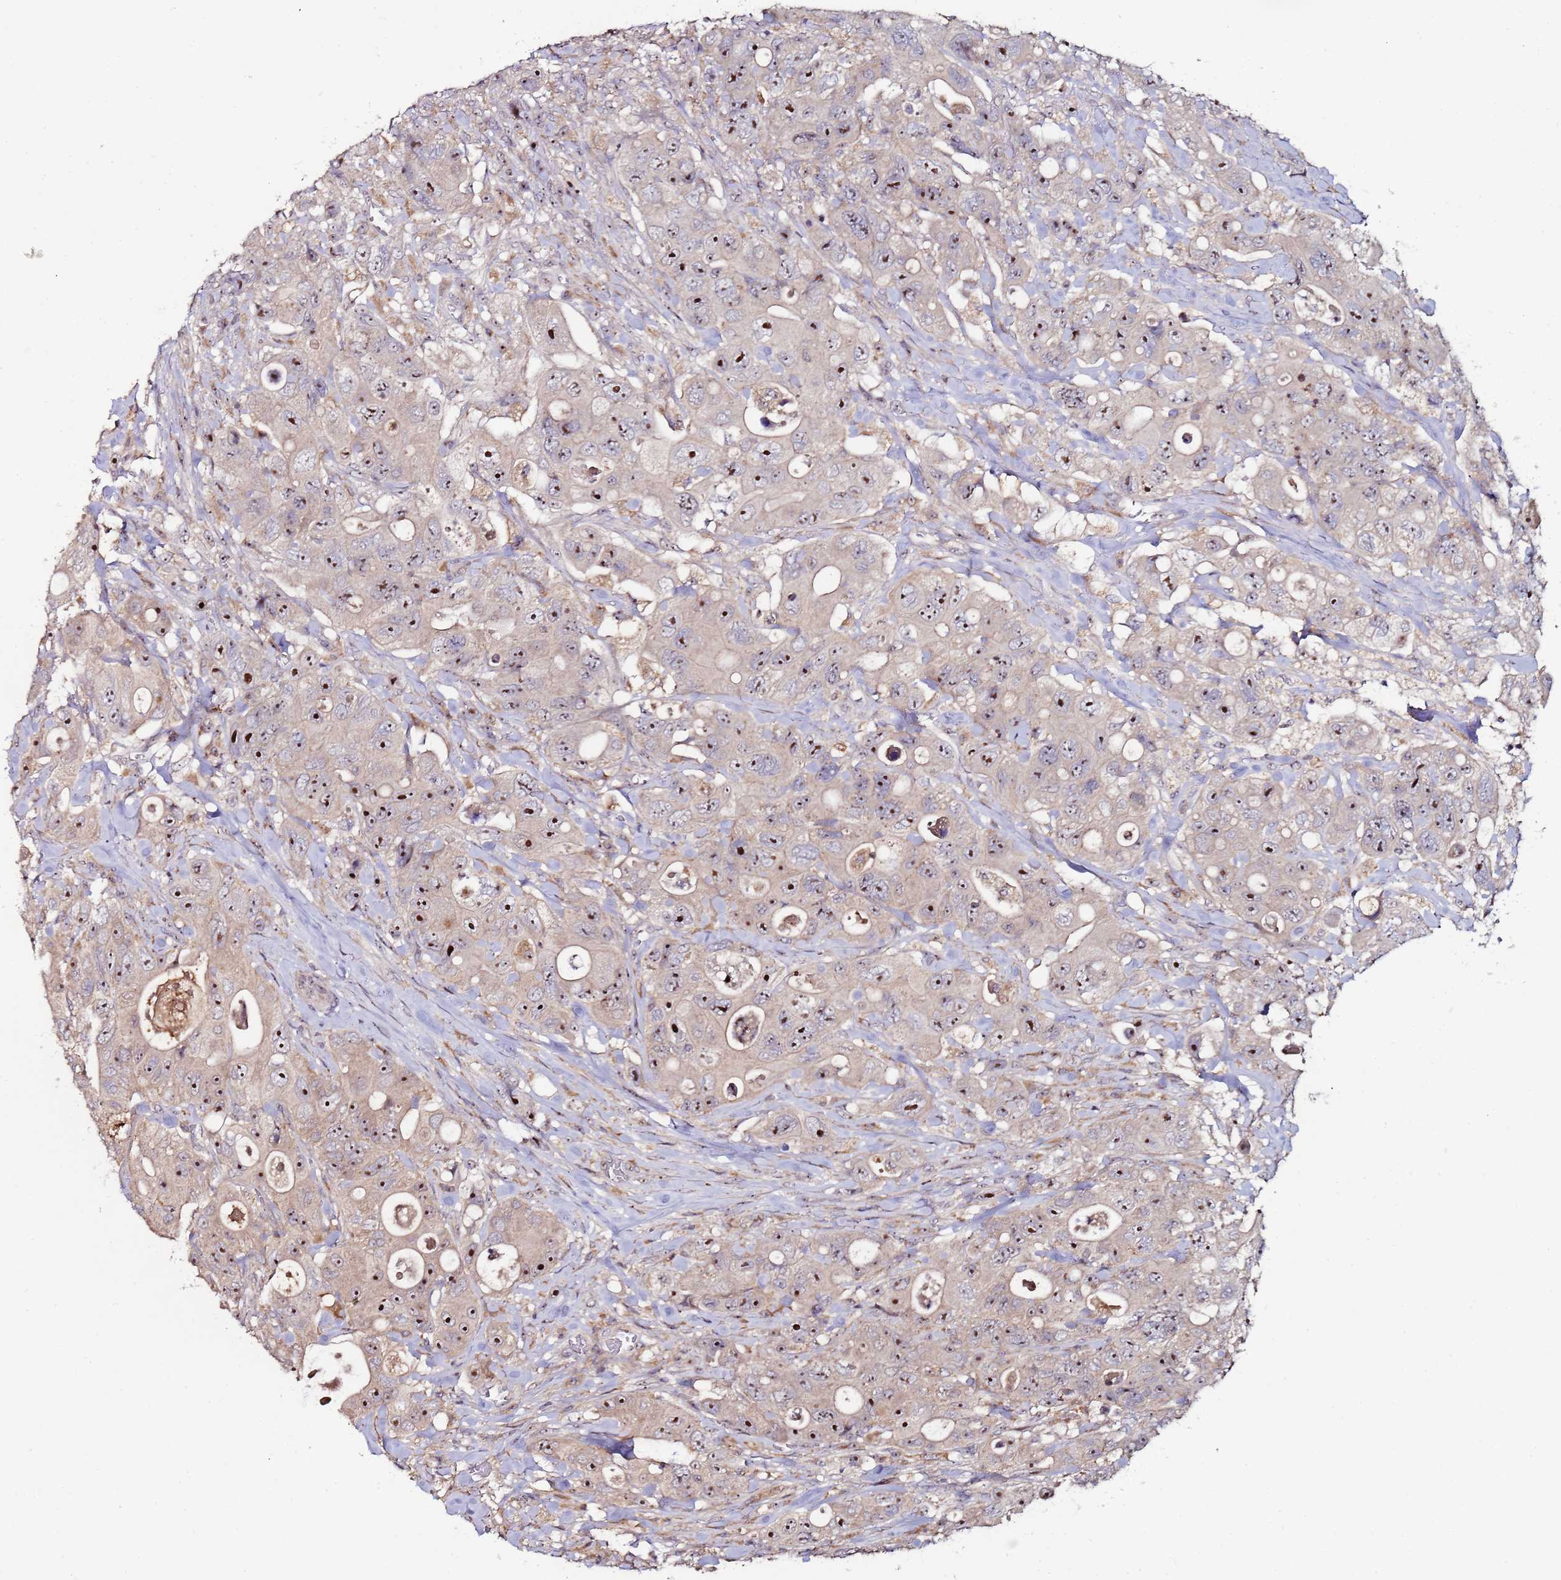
{"staining": {"intensity": "strong", "quantity": ">75%", "location": "nuclear"}, "tissue": "colorectal cancer", "cell_type": "Tumor cells", "image_type": "cancer", "snomed": [{"axis": "morphology", "description": "Adenocarcinoma, NOS"}, {"axis": "topography", "description": "Colon"}], "caption": "Brown immunohistochemical staining in colorectal cancer shows strong nuclear expression in approximately >75% of tumor cells.", "gene": "KRI1", "patient": {"sex": "female", "age": 46}}